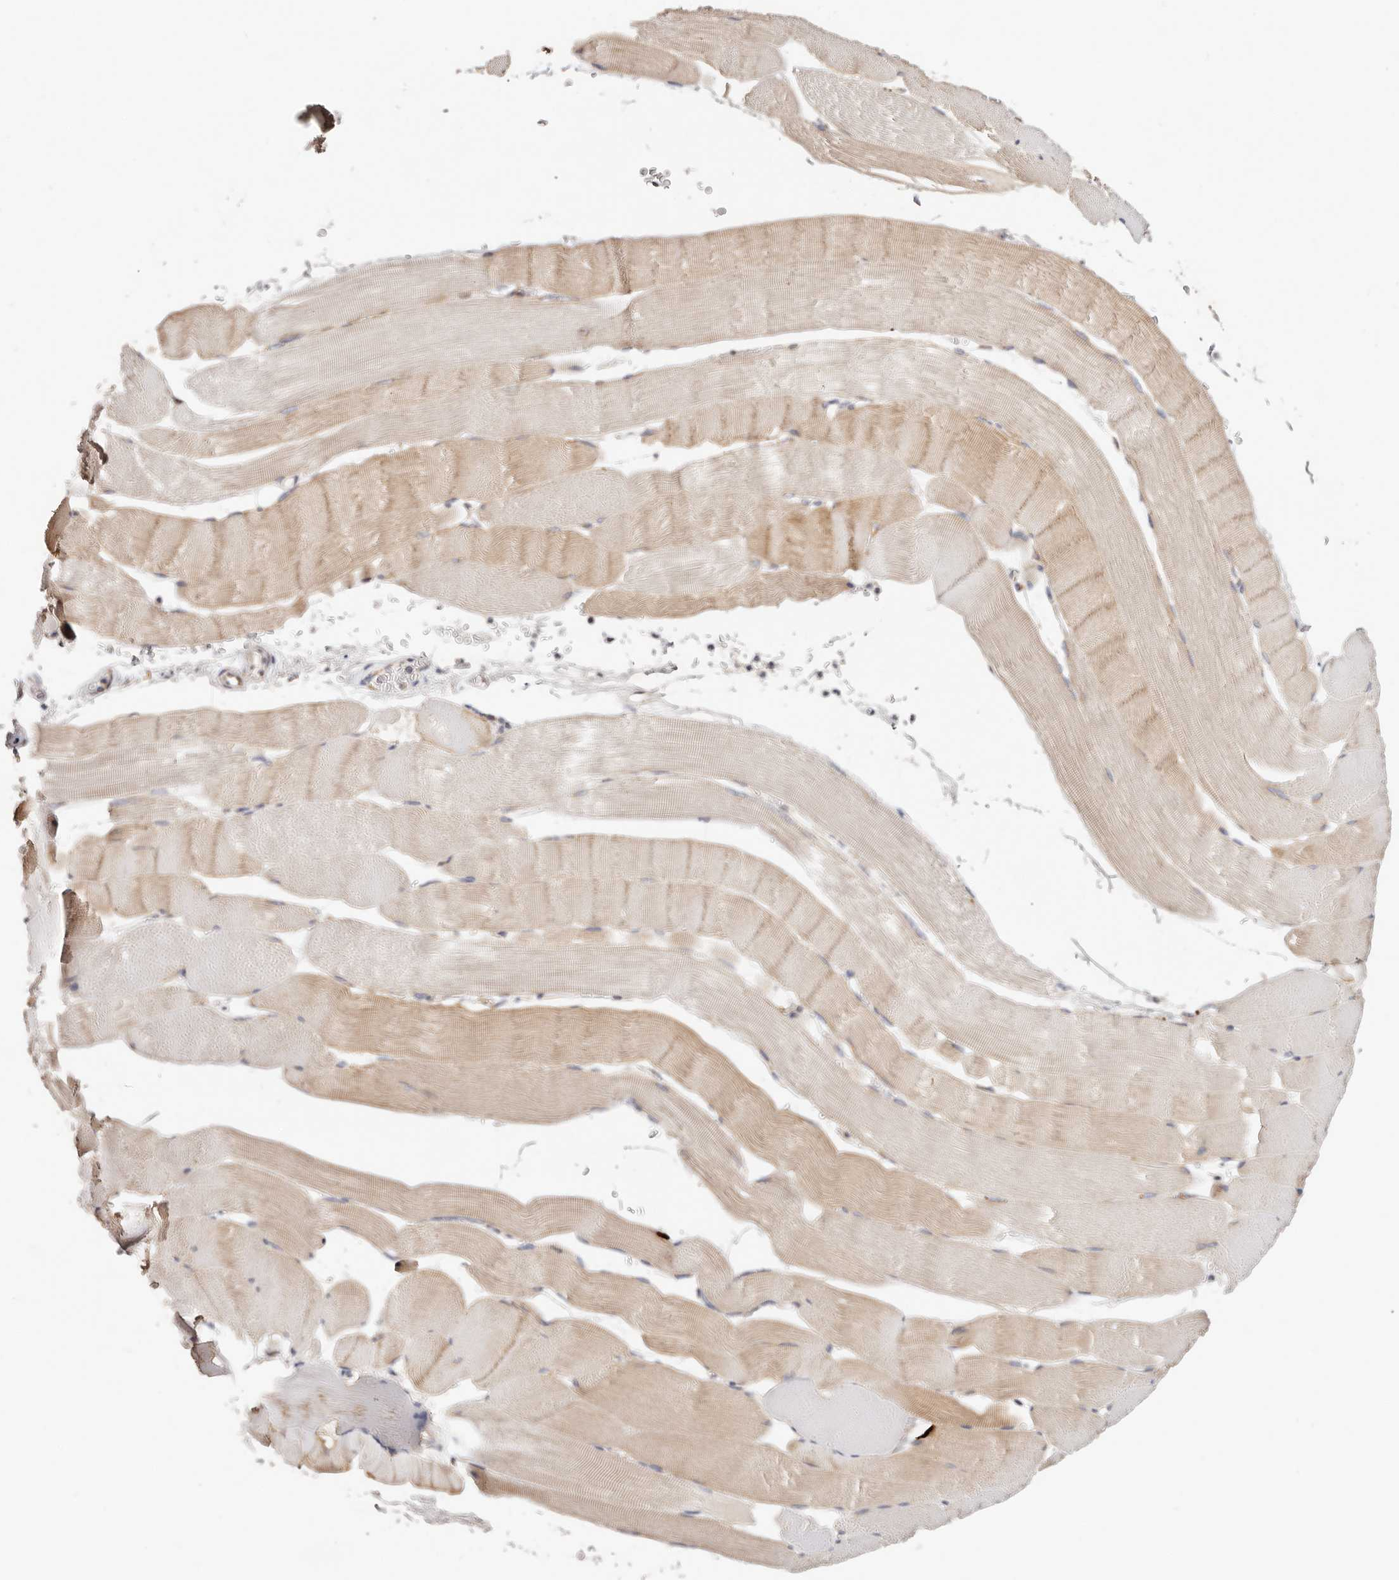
{"staining": {"intensity": "moderate", "quantity": "25%-75%", "location": "cytoplasmic/membranous"}, "tissue": "skeletal muscle", "cell_type": "Myocytes", "image_type": "normal", "snomed": [{"axis": "morphology", "description": "Normal tissue, NOS"}, {"axis": "topography", "description": "Skeletal muscle"}], "caption": "A medium amount of moderate cytoplasmic/membranous positivity is appreciated in approximately 25%-75% of myocytes in benign skeletal muscle.", "gene": "GNA13", "patient": {"sex": "male", "age": 62}}